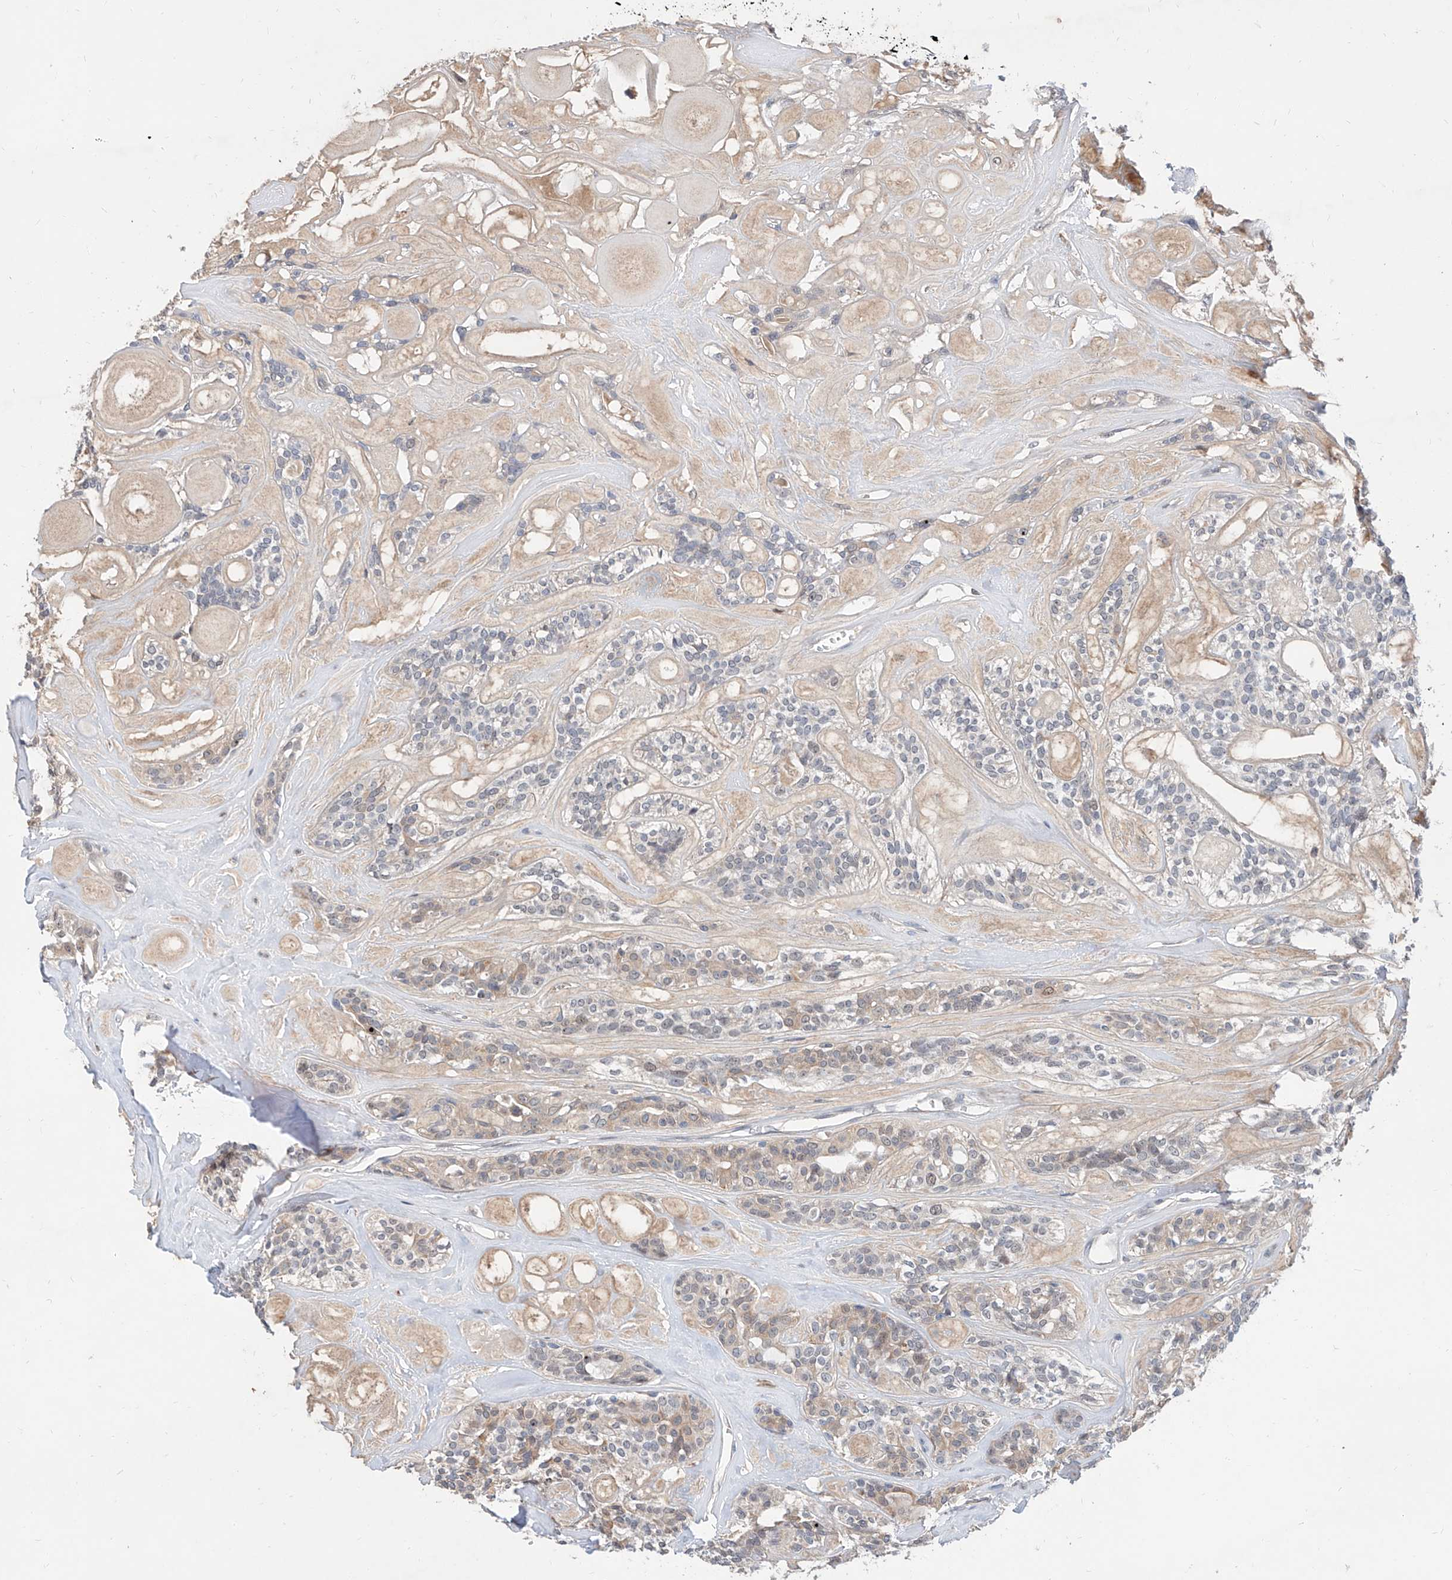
{"staining": {"intensity": "negative", "quantity": "none", "location": "none"}, "tissue": "head and neck cancer", "cell_type": "Tumor cells", "image_type": "cancer", "snomed": [{"axis": "morphology", "description": "Adenocarcinoma, NOS"}, {"axis": "topography", "description": "Head-Neck"}], "caption": "Micrograph shows no protein staining in tumor cells of head and neck cancer tissue. (DAB (3,3'-diaminobenzidine) IHC, high magnification).", "gene": "CARMIL3", "patient": {"sex": "male", "age": 66}}